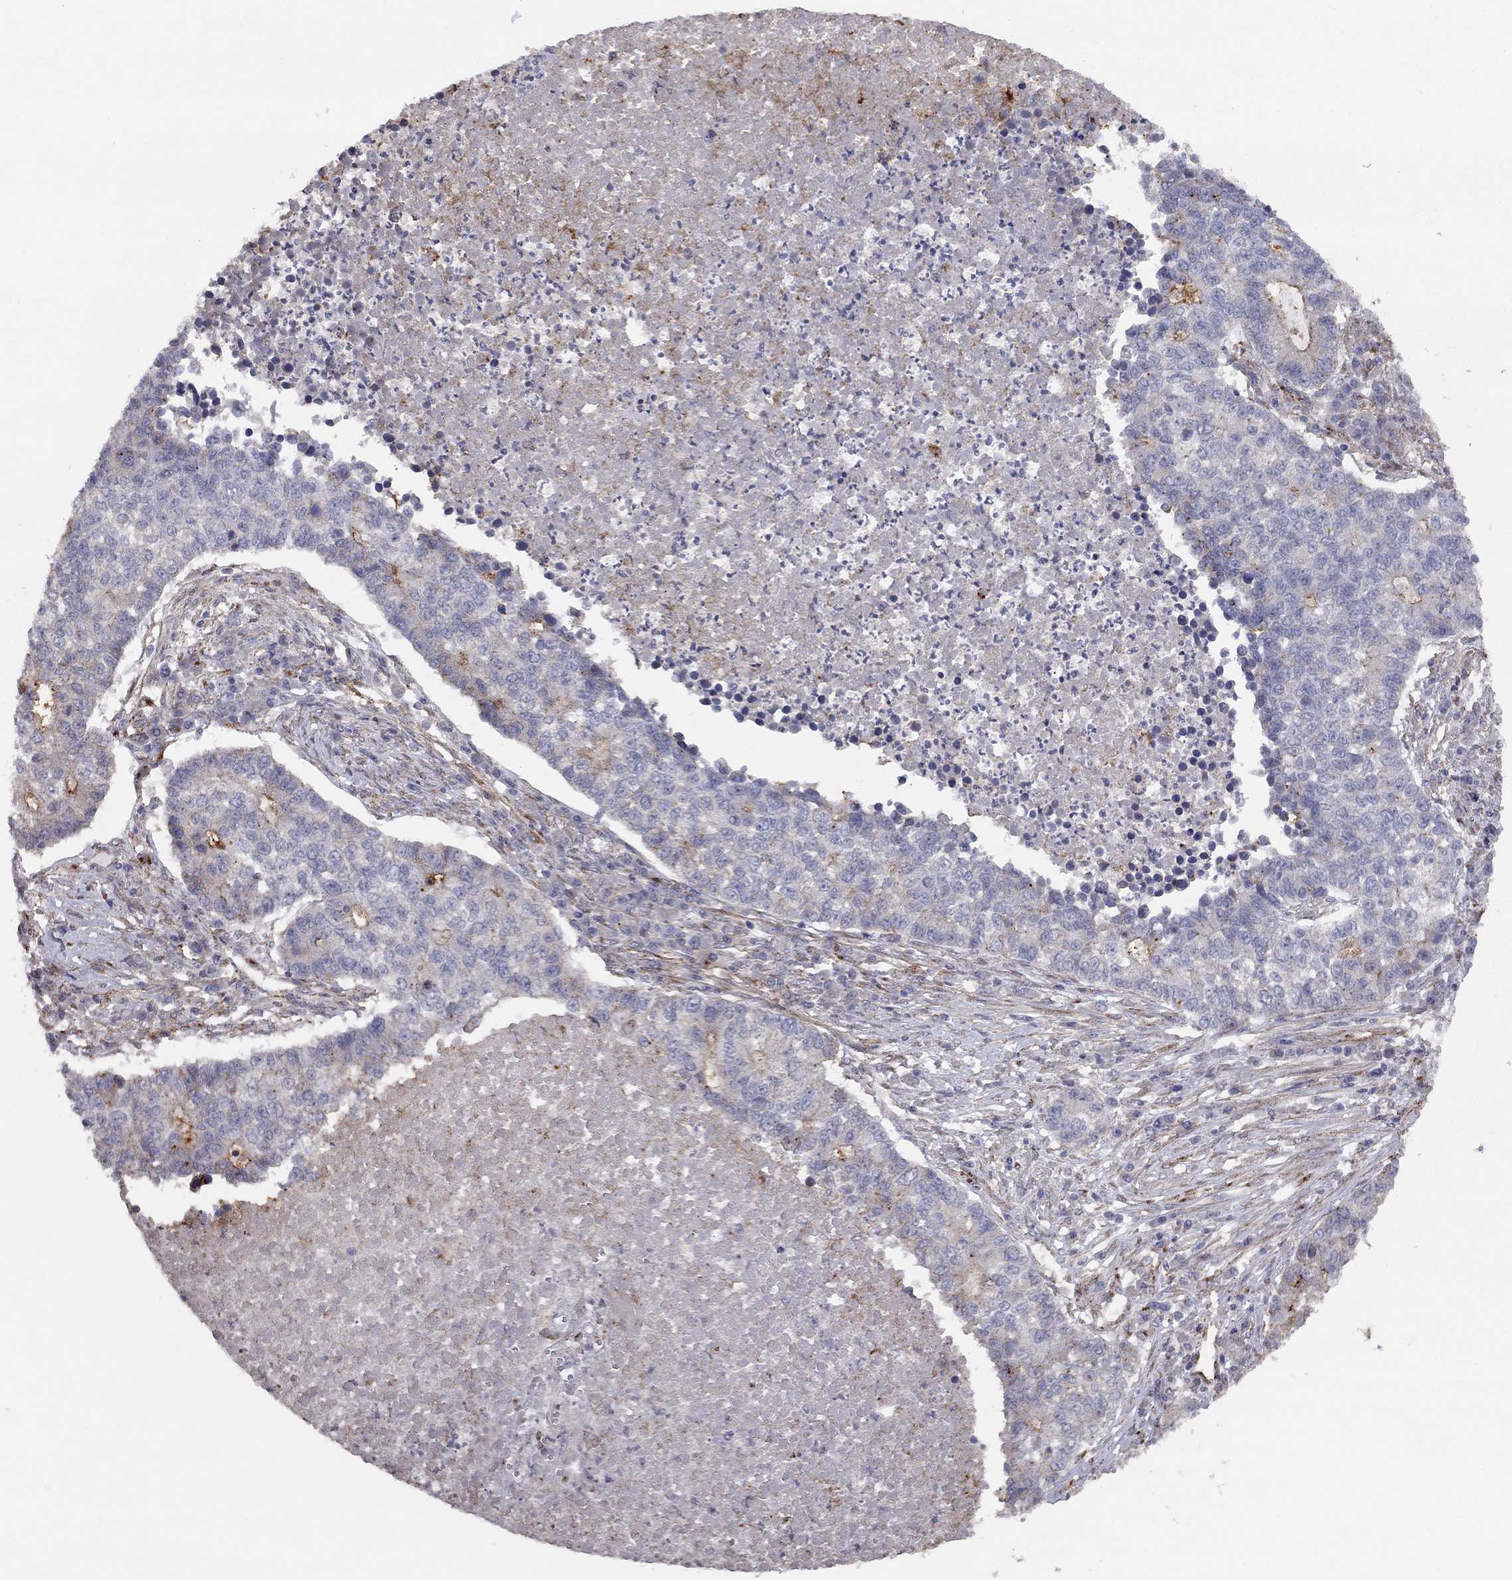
{"staining": {"intensity": "negative", "quantity": "none", "location": "none"}, "tissue": "lung cancer", "cell_type": "Tumor cells", "image_type": "cancer", "snomed": [{"axis": "morphology", "description": "Adenocarcinoma, NOS"}, {"axis": "topography", "description": "Lung"}], "caption": "High power microscopy photomicrograph of an IHC image of adenocarcinoma (lung), revealing no significant staining in tumor cells.", "gene": "RASEF", "patient": {"sex": "male", "age": 57}}